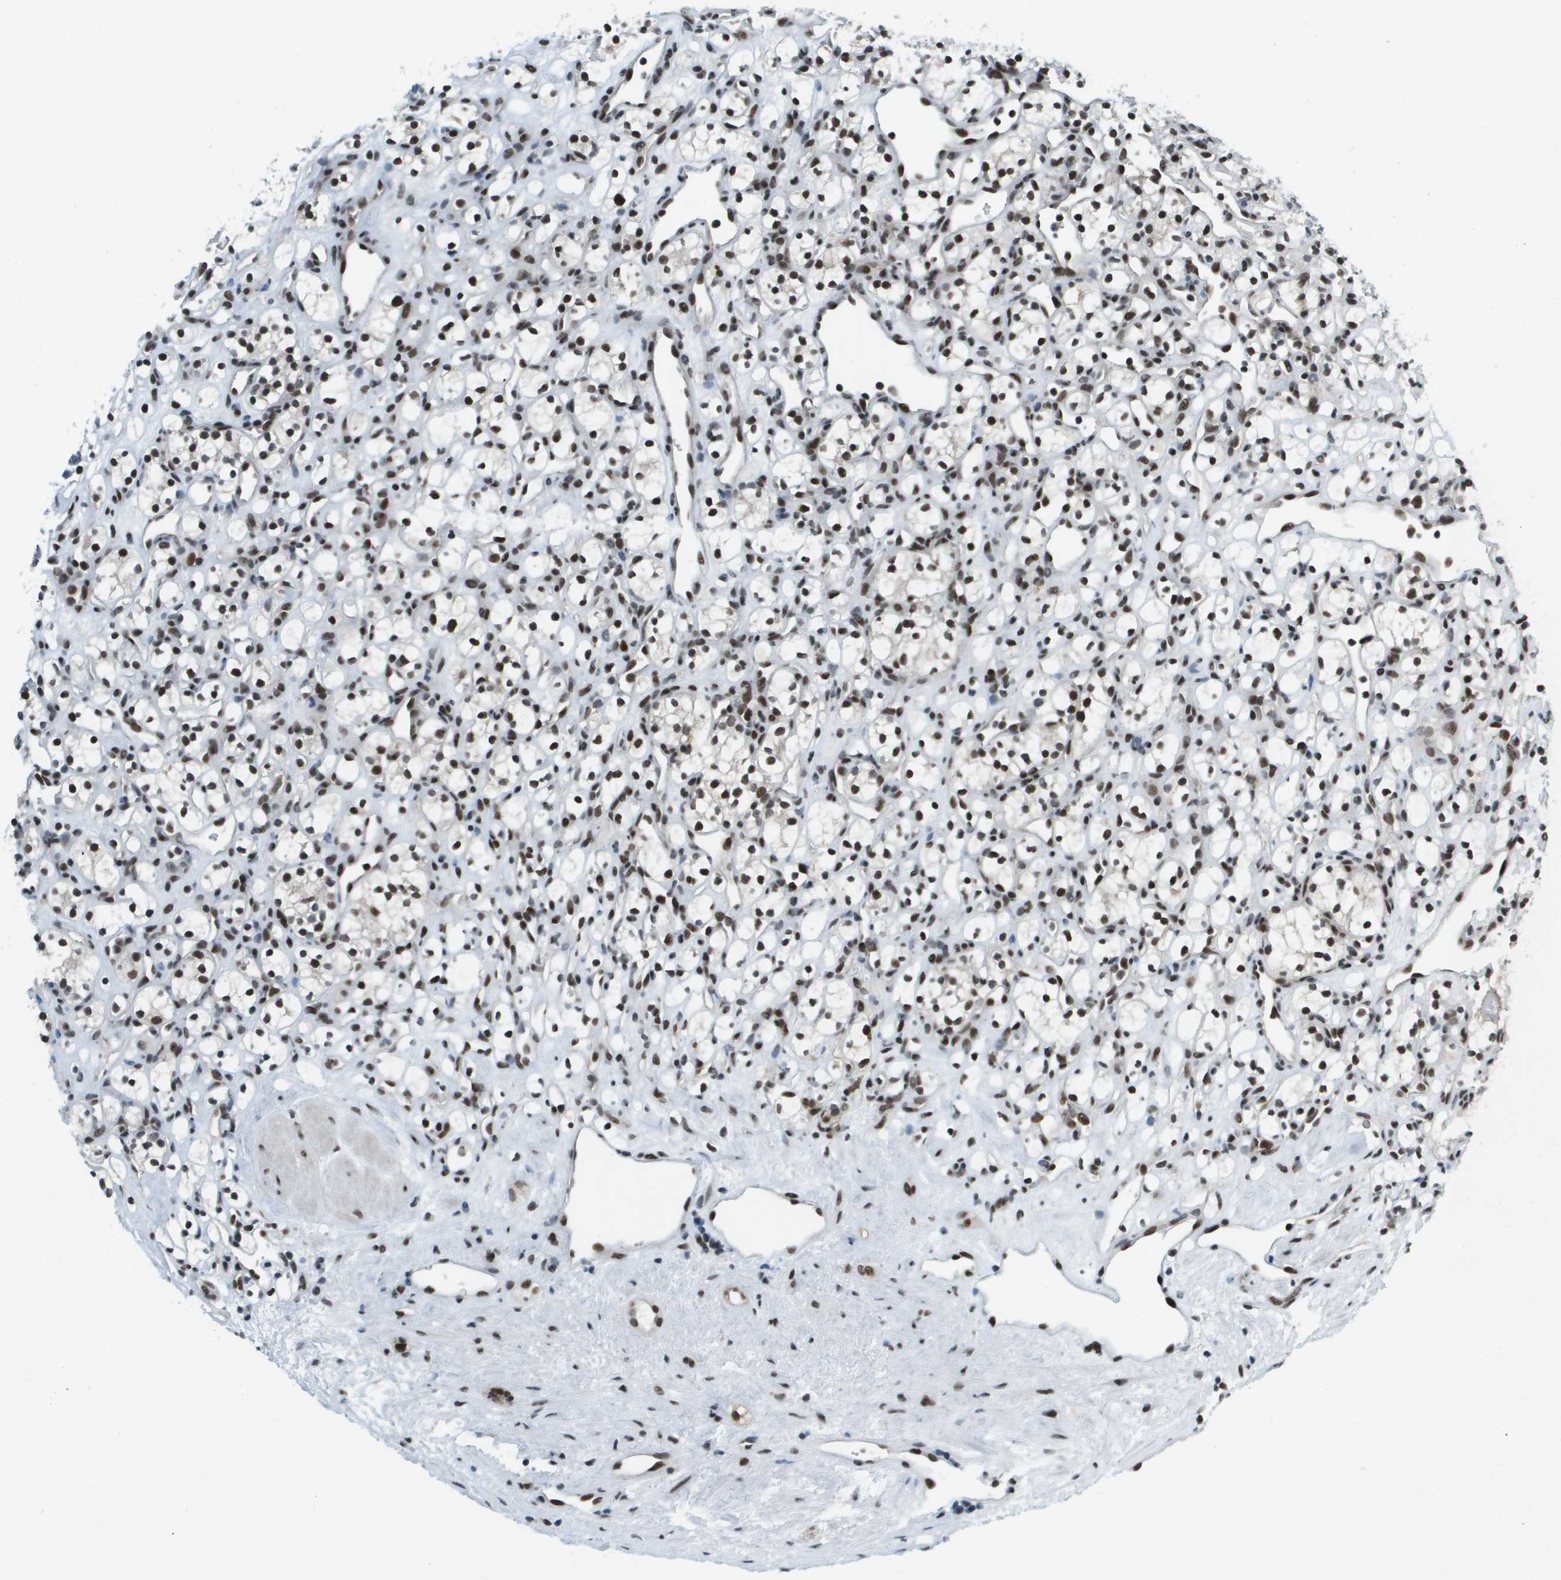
{"staining": {"intensity": "strong", "quantity": ">75%", "location": "nuclear"}, "tissue": "renal cancer", "cell_type": "Tumor cells", "image_type": "cancer", "snomed": [{"axis": "morphology", "description": "Adenocarcinoma, NOS"}, {"axis": "topography", "description": "Kidney"}], "caption": "Renal cancer stained with a protein marker exhibits strong staining in tumor cells.", "gene": "IRF7", "patient": {"sex": "female", "age": 60}}